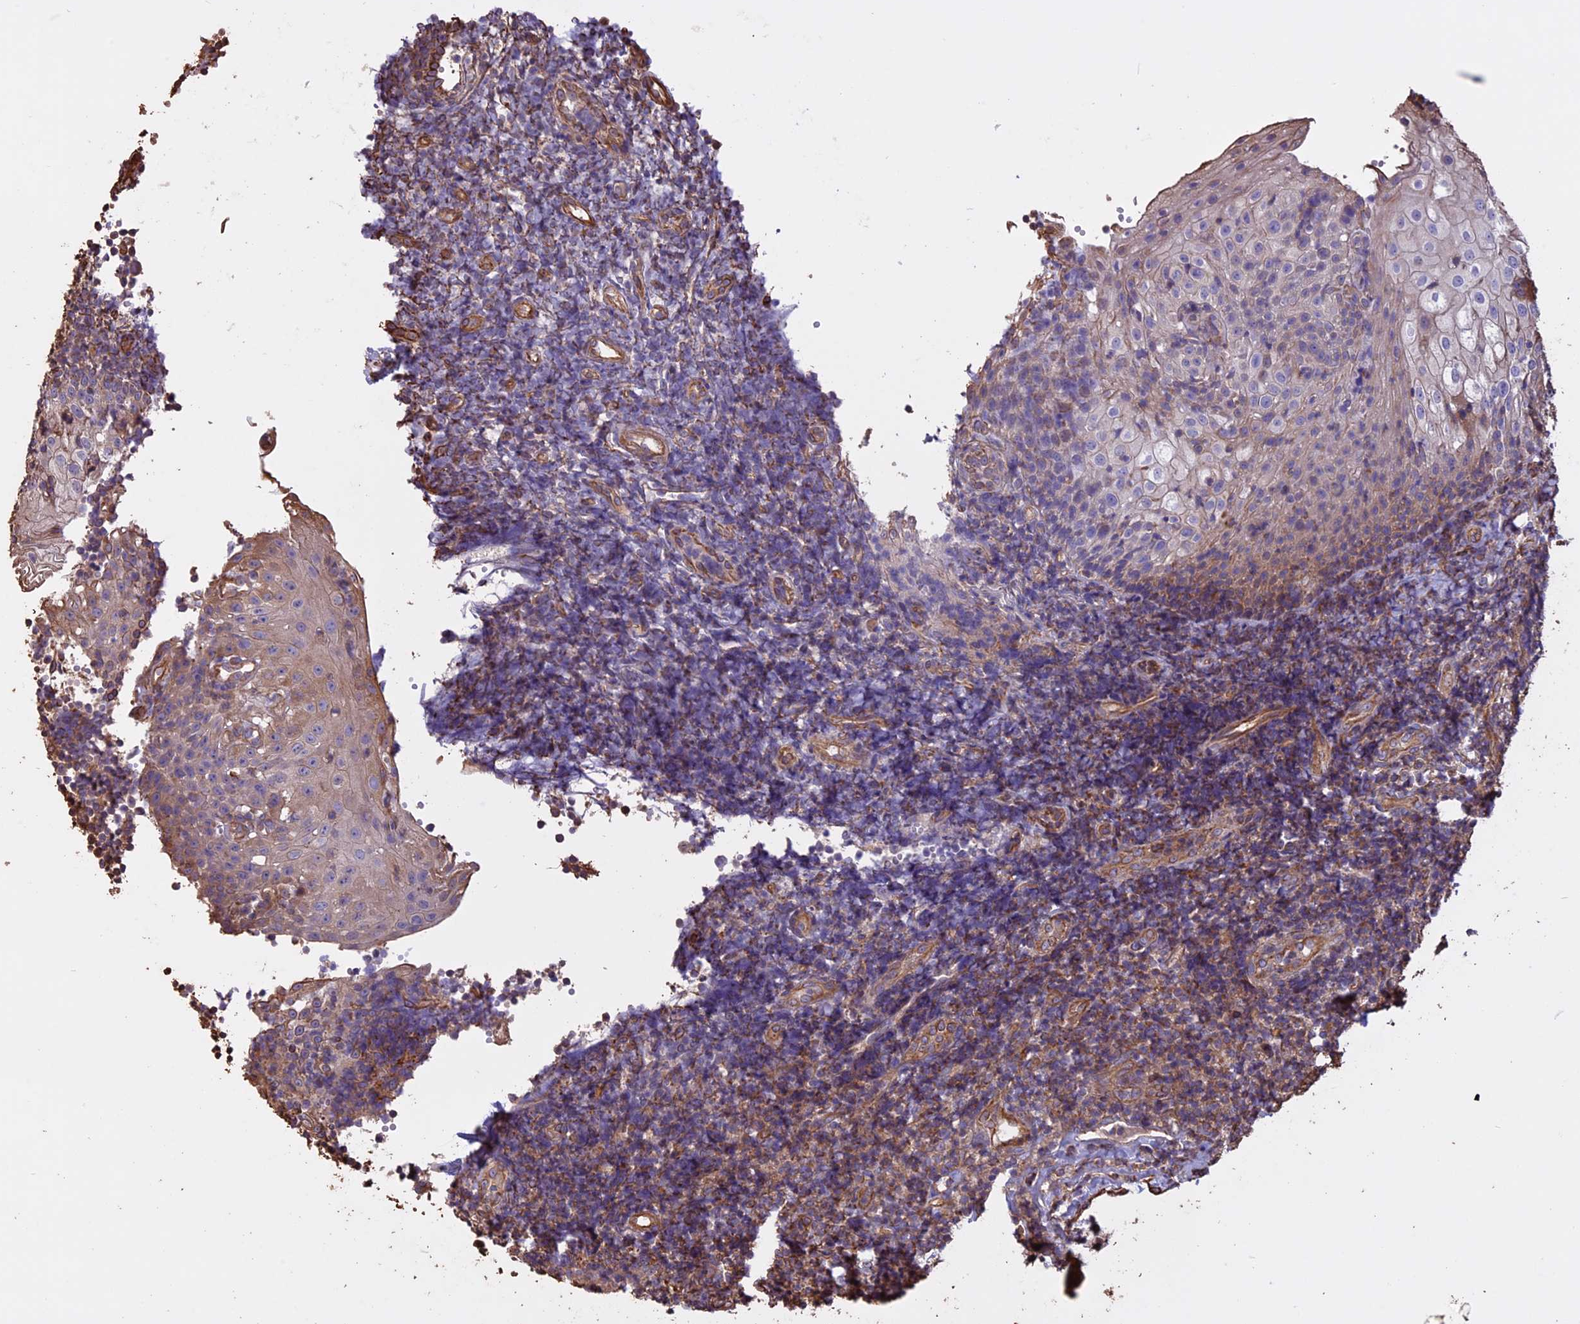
{"staining": {"intensity": "weak", "quantity": "<25%", "location": "cytoplasmic/membranous"}, "tissue": "tonsil", "cell_type": "Germinal center cells", "image_type": "normal", "snomed": [{"axis": "morphology", "description": "Normal tissue, NOS"}, {"axis": "topography", "description": "Tonsil"}], "caption": "The histopathology image reveals no significant staining in germinal center cells of tonsil. (Immunohistochemistry, brightfield microscopy, high magnification).", "gene": "CCDC148", "patient": {"sex": "female", "age": 40}}